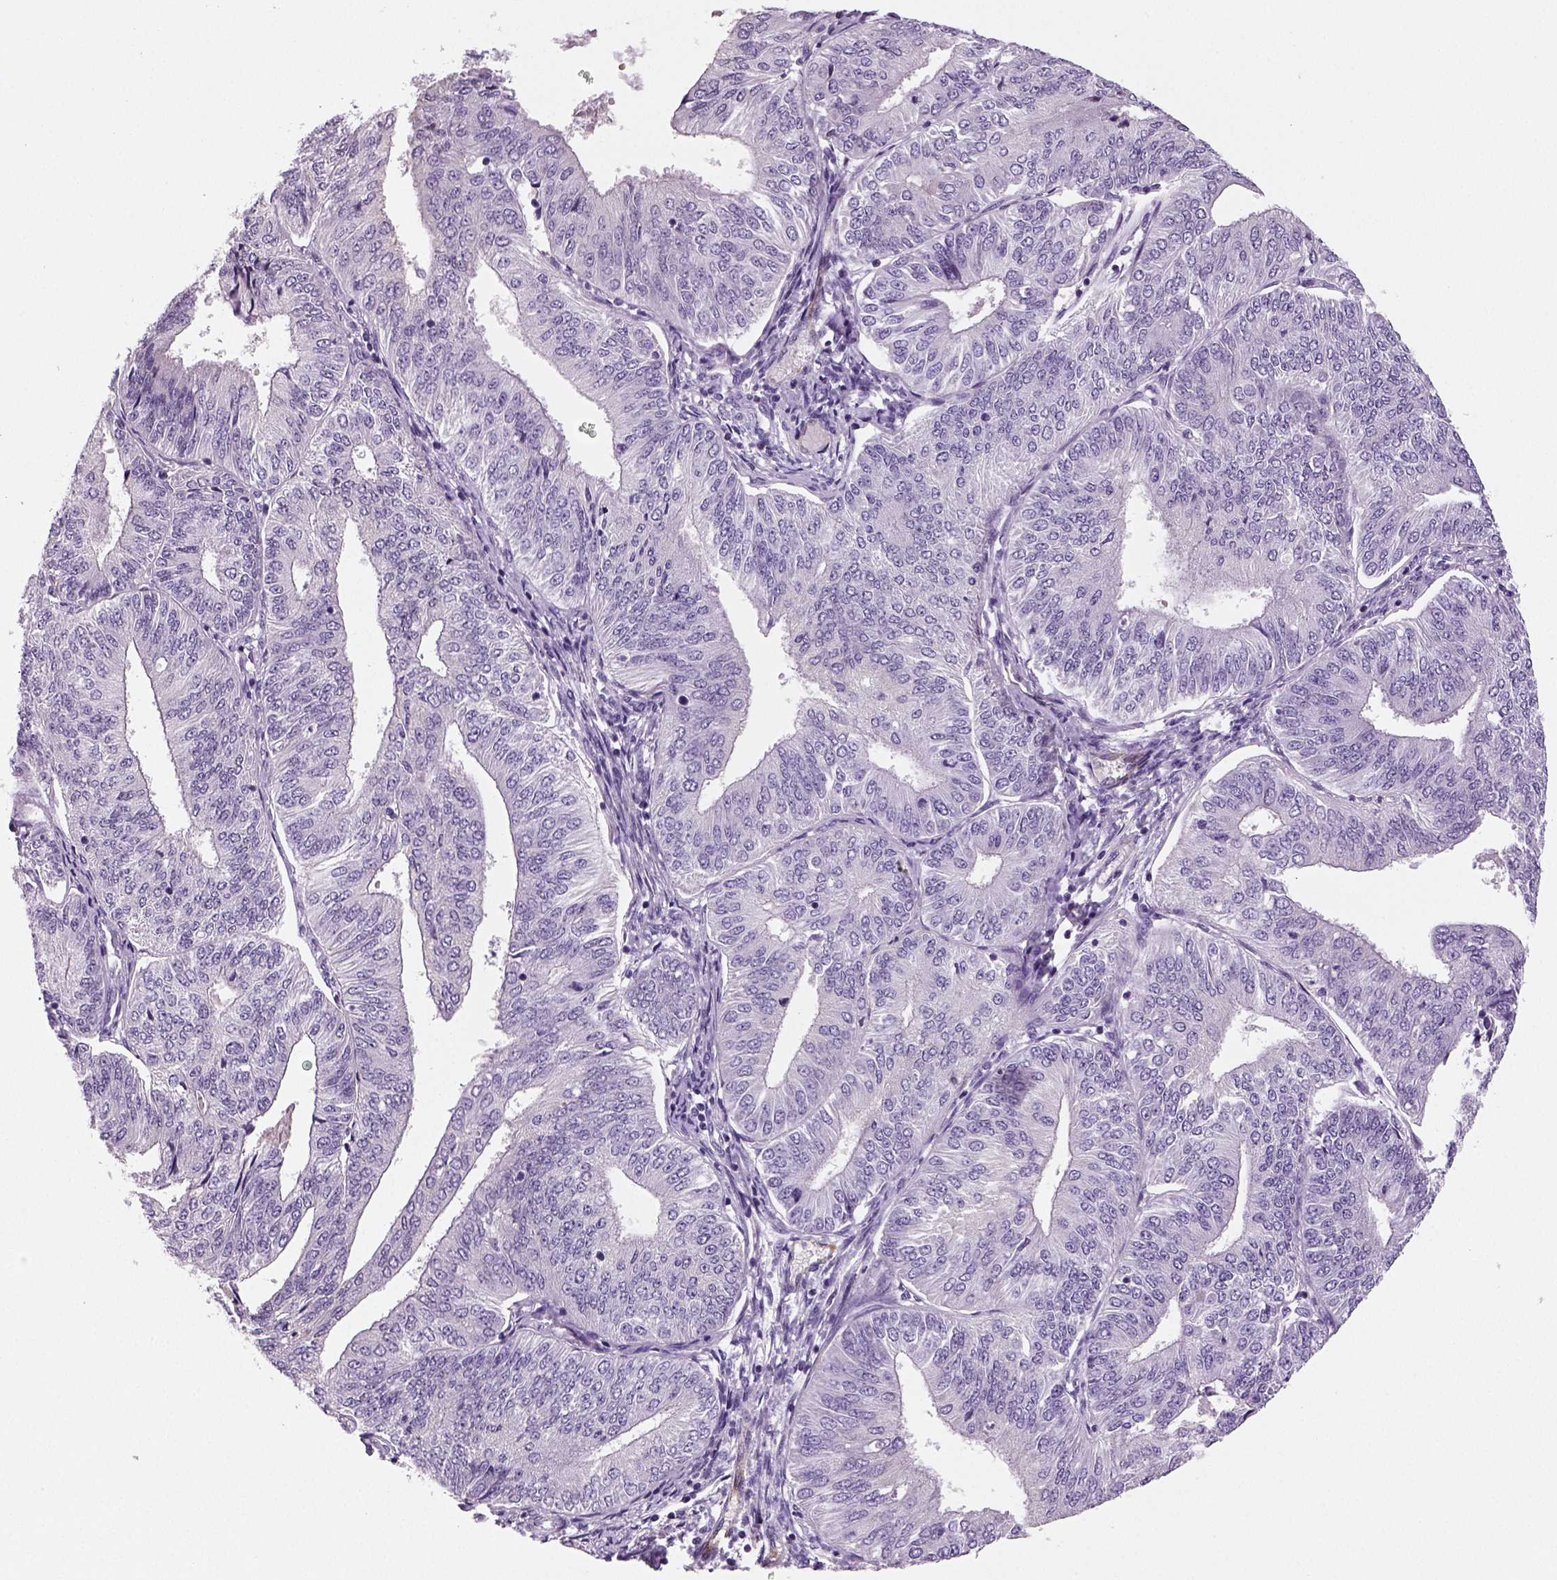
{"staining": {"intensity": "negative", "quantity": "none", "location": "none"}, "tissue": "endometrial cancer", "cell_type": "Tumor cells", "image_type": "cancer", "snomed": [{"axis": "morphology", "description": "Adenocarcinoma, NOS"}, {"axis": "topography", "description": "Endometrium"}], "caption": "Immunohistochemistry (IHC) photomicrograph of human endometrial cancer (adenocarcinoma) stained for a protein (brown), which displays no staining in tumor cells. (Stains: DAB immunohistochemistry (IHC) with hematoxylin counter stain, Microscopy: brightfield microscopy at high magnification).", "gene": "TSPAN7", "patient": {"sex": "female", "age": 58}}